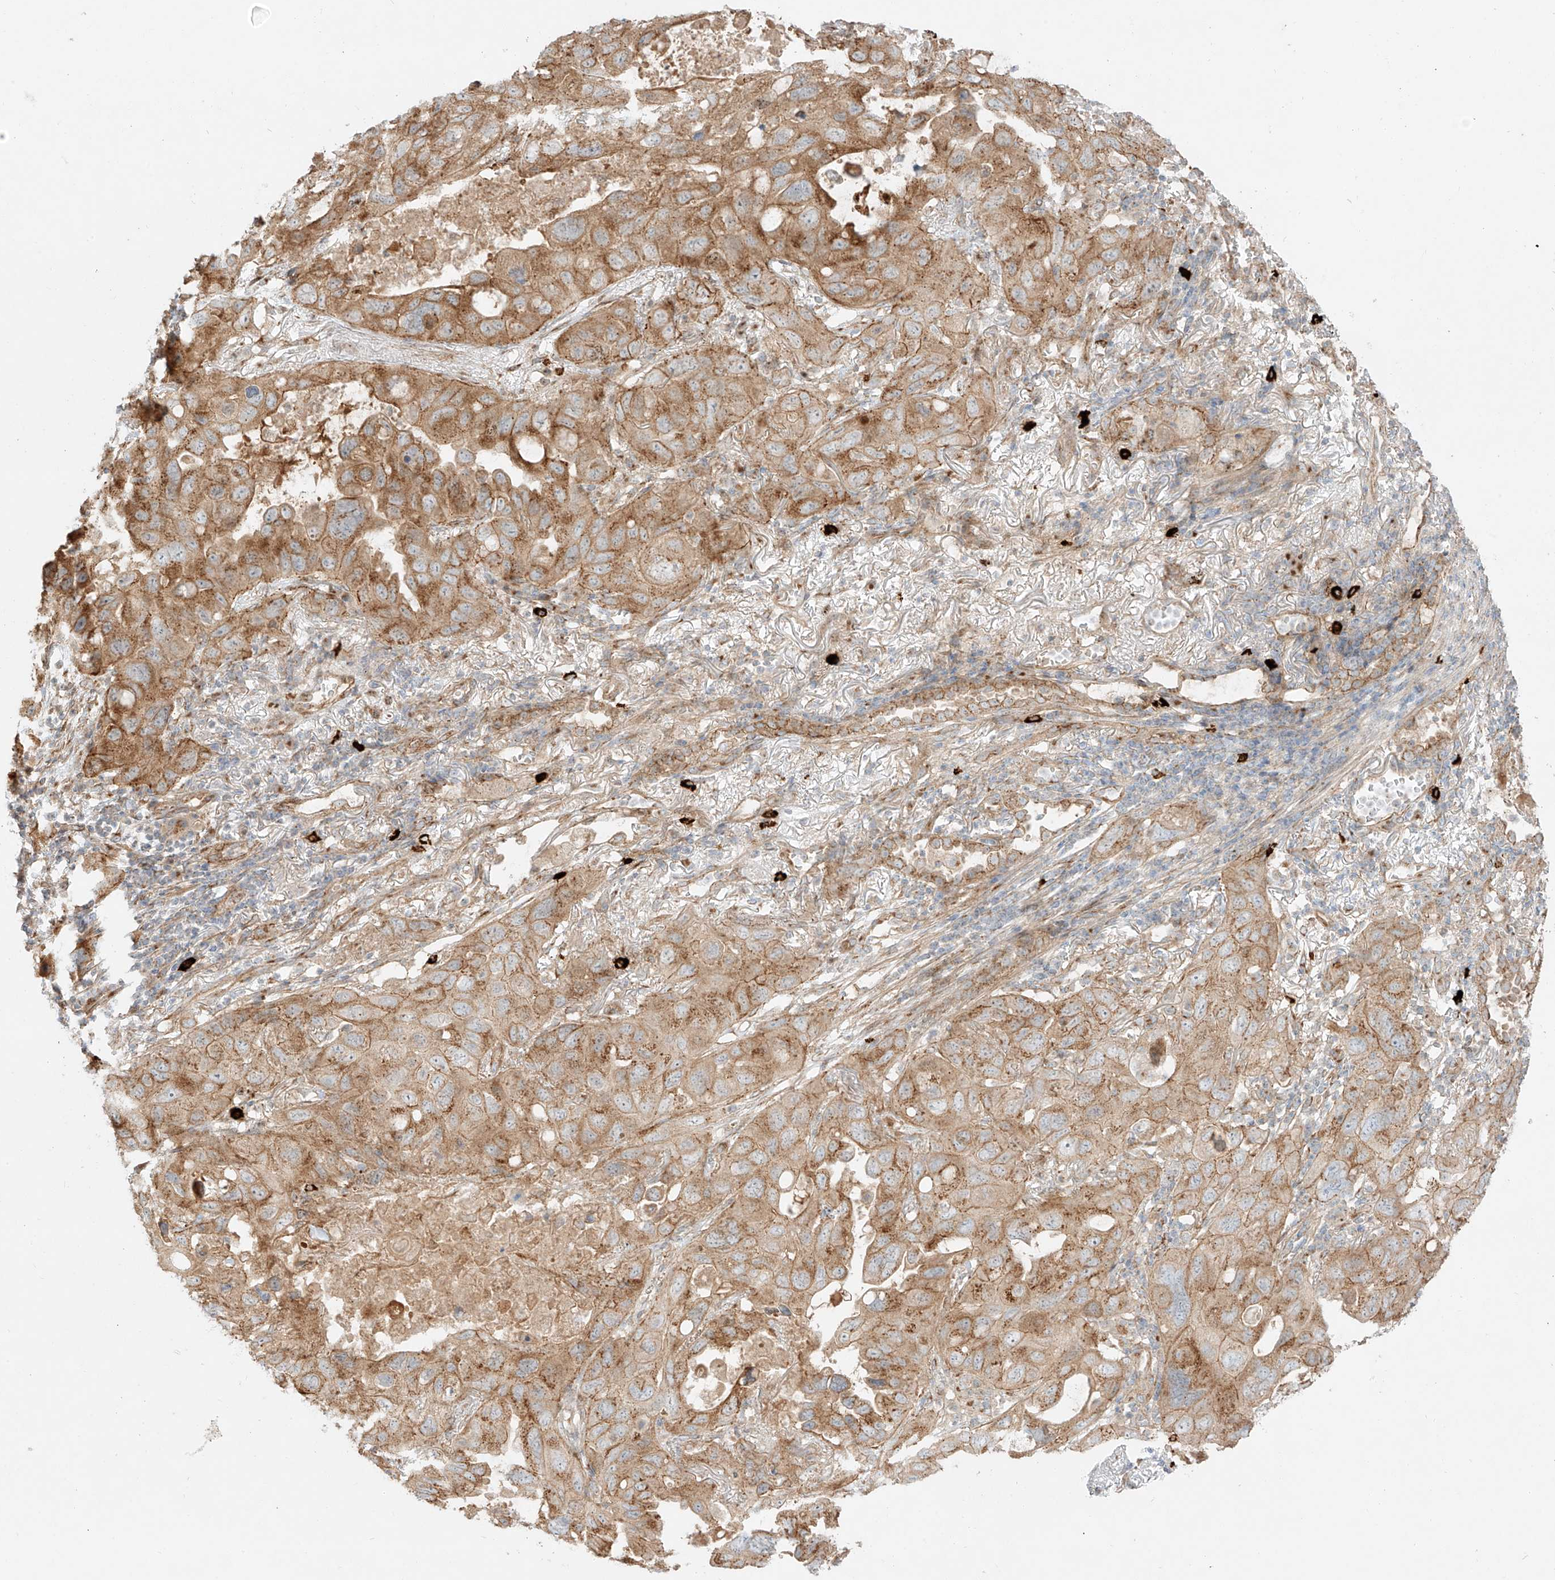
{"staining": {"intensity": "moderate", "quantity": ">75%", "location": "cytoplasmic/membranous"}, "tissue": "lung cancer", "cell_type": "Tumor cells", "image_type": "cancer", "snomed": [{"axis": "morphology", "description": "Squamous cell carcinoma, NOS"}, {"axis": "topography", "description": "Lung"}], "caption": "DAB (3,3'-diaminobenzidine) immunohistochemical staining of human lung squamous cell carcinoma displays moderate cytoplasmic/membranous protein staining in about >75% of tumor cells.", "gene": "ZNF287", "patient": {"sex": "female", "age": 73}}